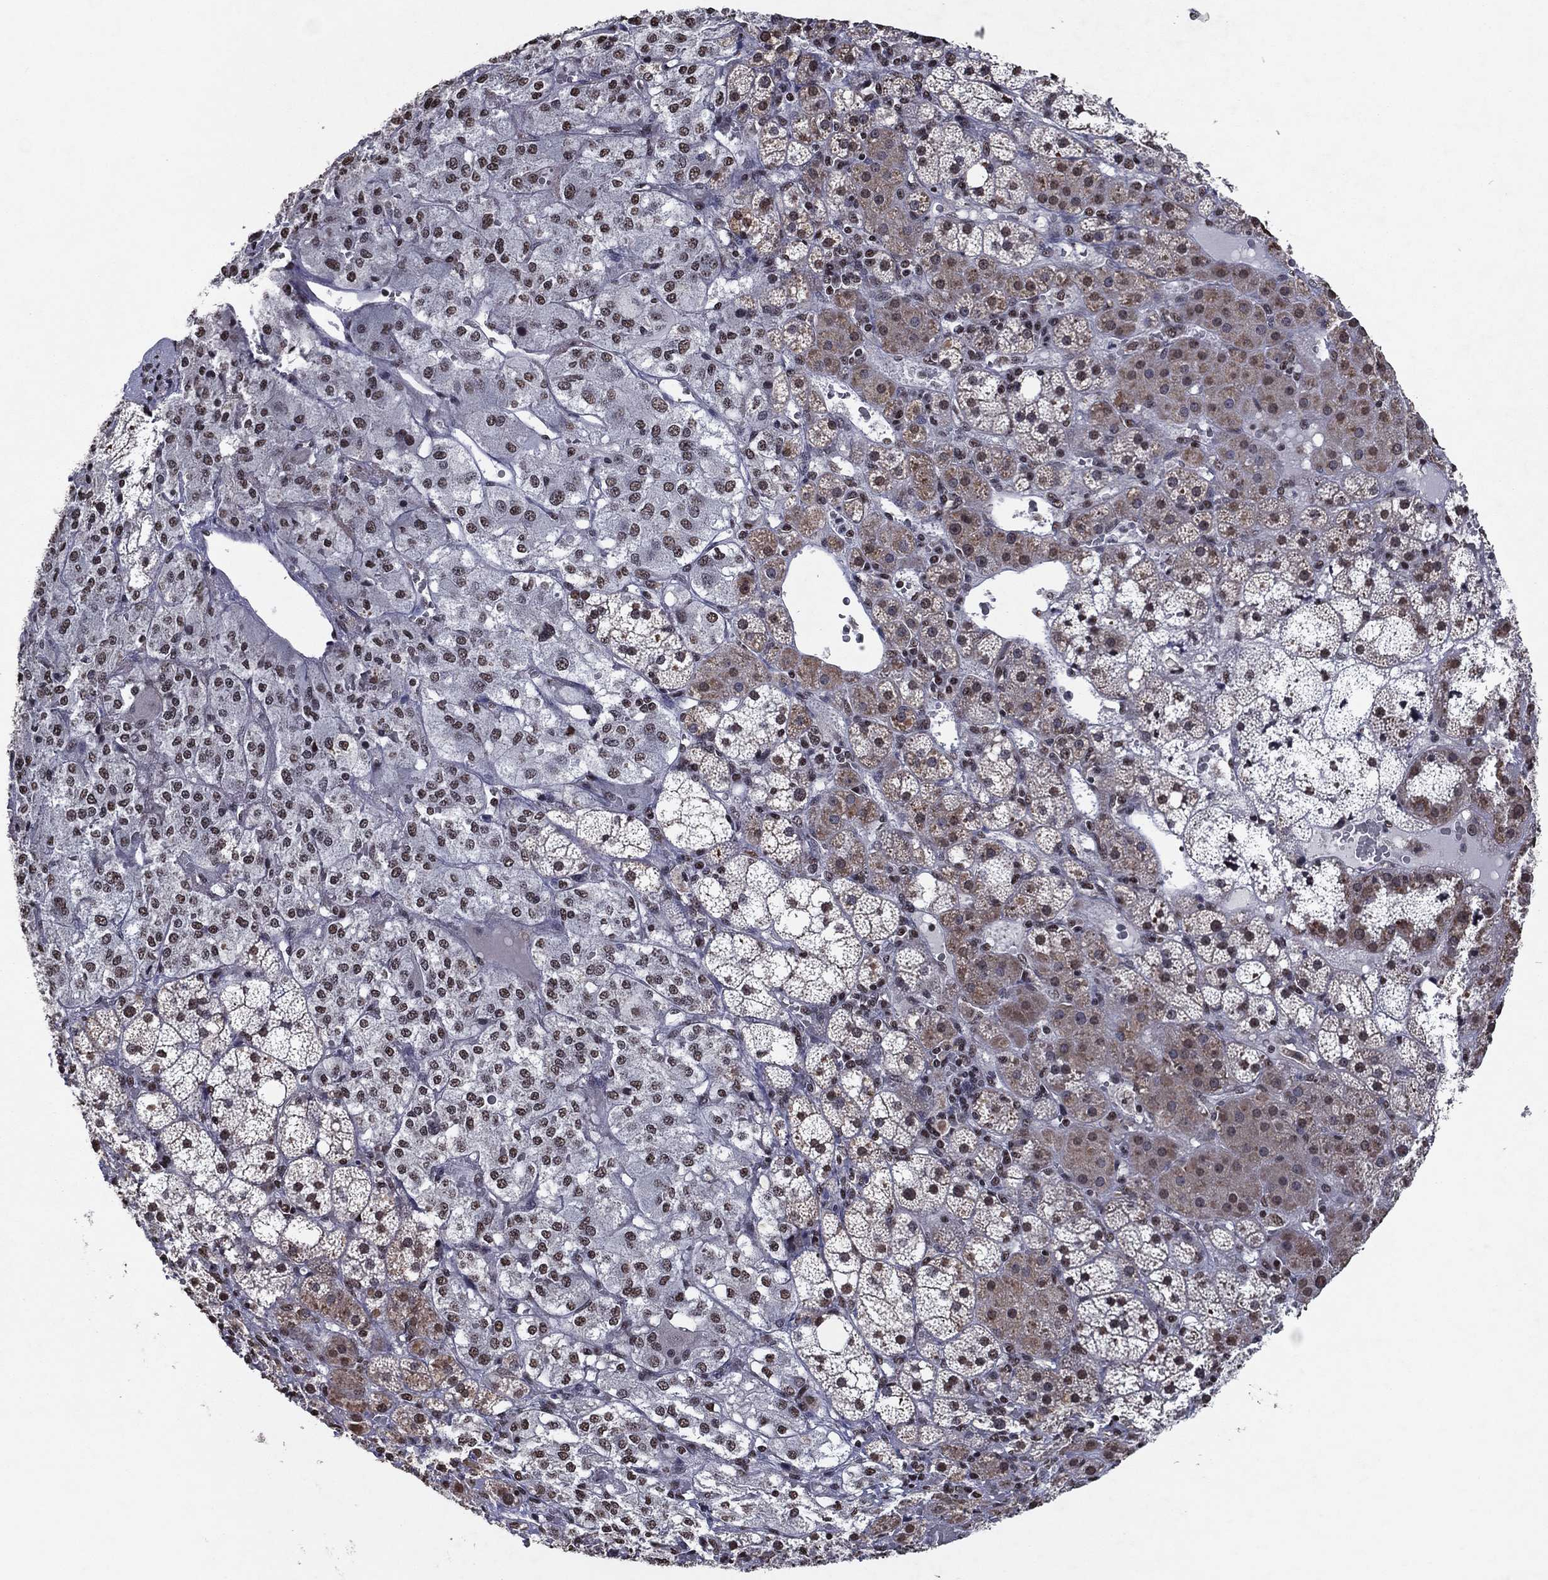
{"staining": {"intensity": "strong", "quantity": "25%-75%", "location": "nuclear"}, "tissue": "adrenal gland", "cell_type": "Glandular cells", "image_type": "normal", "snomed": [{"axis": "morphology", "description": "Normal tissue, NOS"}, {"axis": "topography", "description": "Adrenal gland"}], "caption": "A brown stain shows strong nuclear expression of a protein in glandular cells of unremarkable adrenal gland. The staining was performed using DAB, with brown indicating positive protein expression. Nuclei are stained blue with hematoxylin.", "gene": "ZBTB42", "patient": {"sex": "male", "age": 53}}